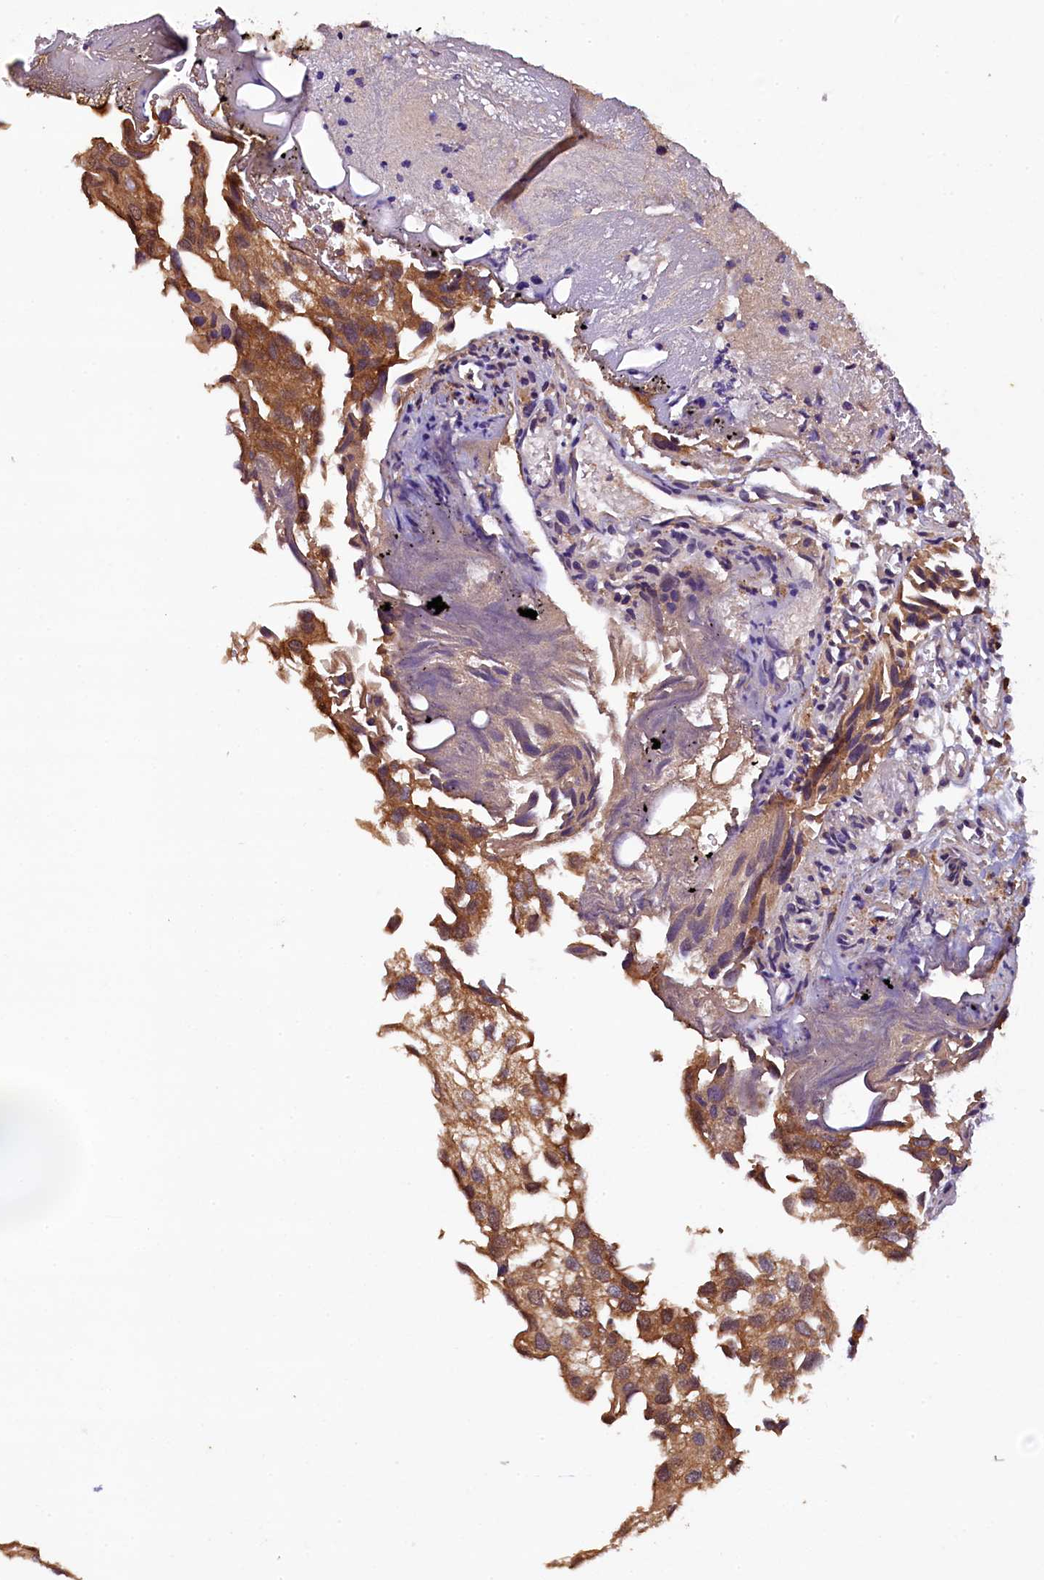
{"staining": {"intensity": "moderate", "quantity": ">75%", "location": "cytoplasmic/membranous"}, "tissue": "urothelial cancer", "cell_type": "Tumor cells", "image_type": "cancer", "snomed": [{"axis": "morphology", "description": "Urothelial carcinoma, Low grade"}, {"axis": "topography", "description": "Urinary bladder"}], "caption": "Approximately >75% of tumor cells in urothelial cancer display moderate cytoplasmic/membranous protein staining as visualized by brown immunohistochemical staining.", "gene": "PLXNB1", "patient": {"sex": "female", "age": 89}}